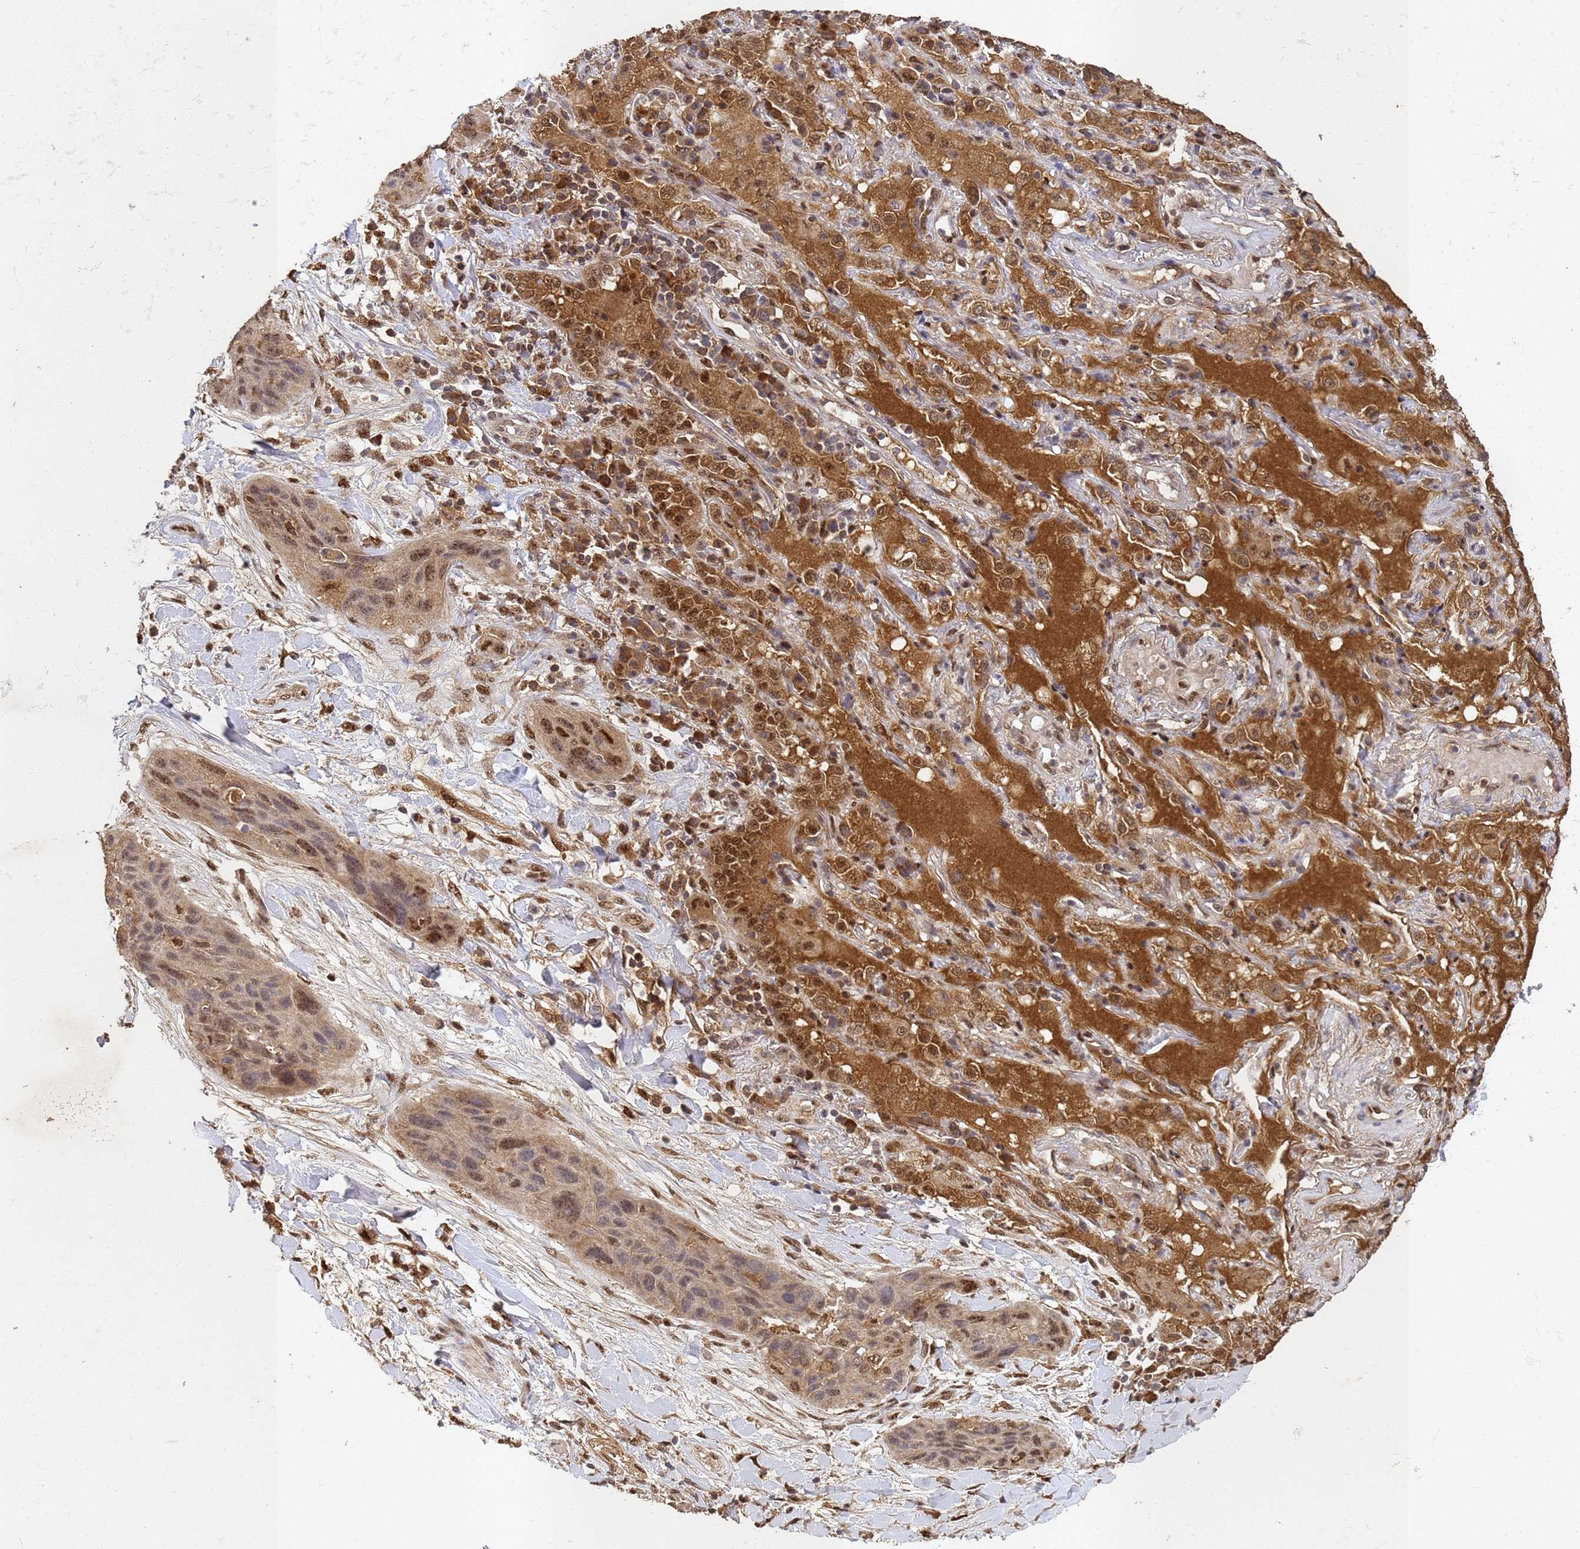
{"staining": {"intensity": "moderate", "quantity": "25%-75%", "location": "nuclear"}, "tissue": "lung cancer", "cell_type": "Tumor cells", "image_type": "cancer", "snomed": [{"axis": "morphology", "description": "Squamous cell carcinoma, NOS"}, {"axis": "topography", "description": "Lung"}], "caption": "DAB immunohistochemical staining of lung cancer demonstrates moderate nuclear protein positivity in approximately 25%-75% of tumor cells. Using DAB (brown) and hematoxylin (blue) stains, captured at high magnification using brightfield microscopy.", "gene": "SECISBP2", "patient": {"sex": "female", "age": 70}}